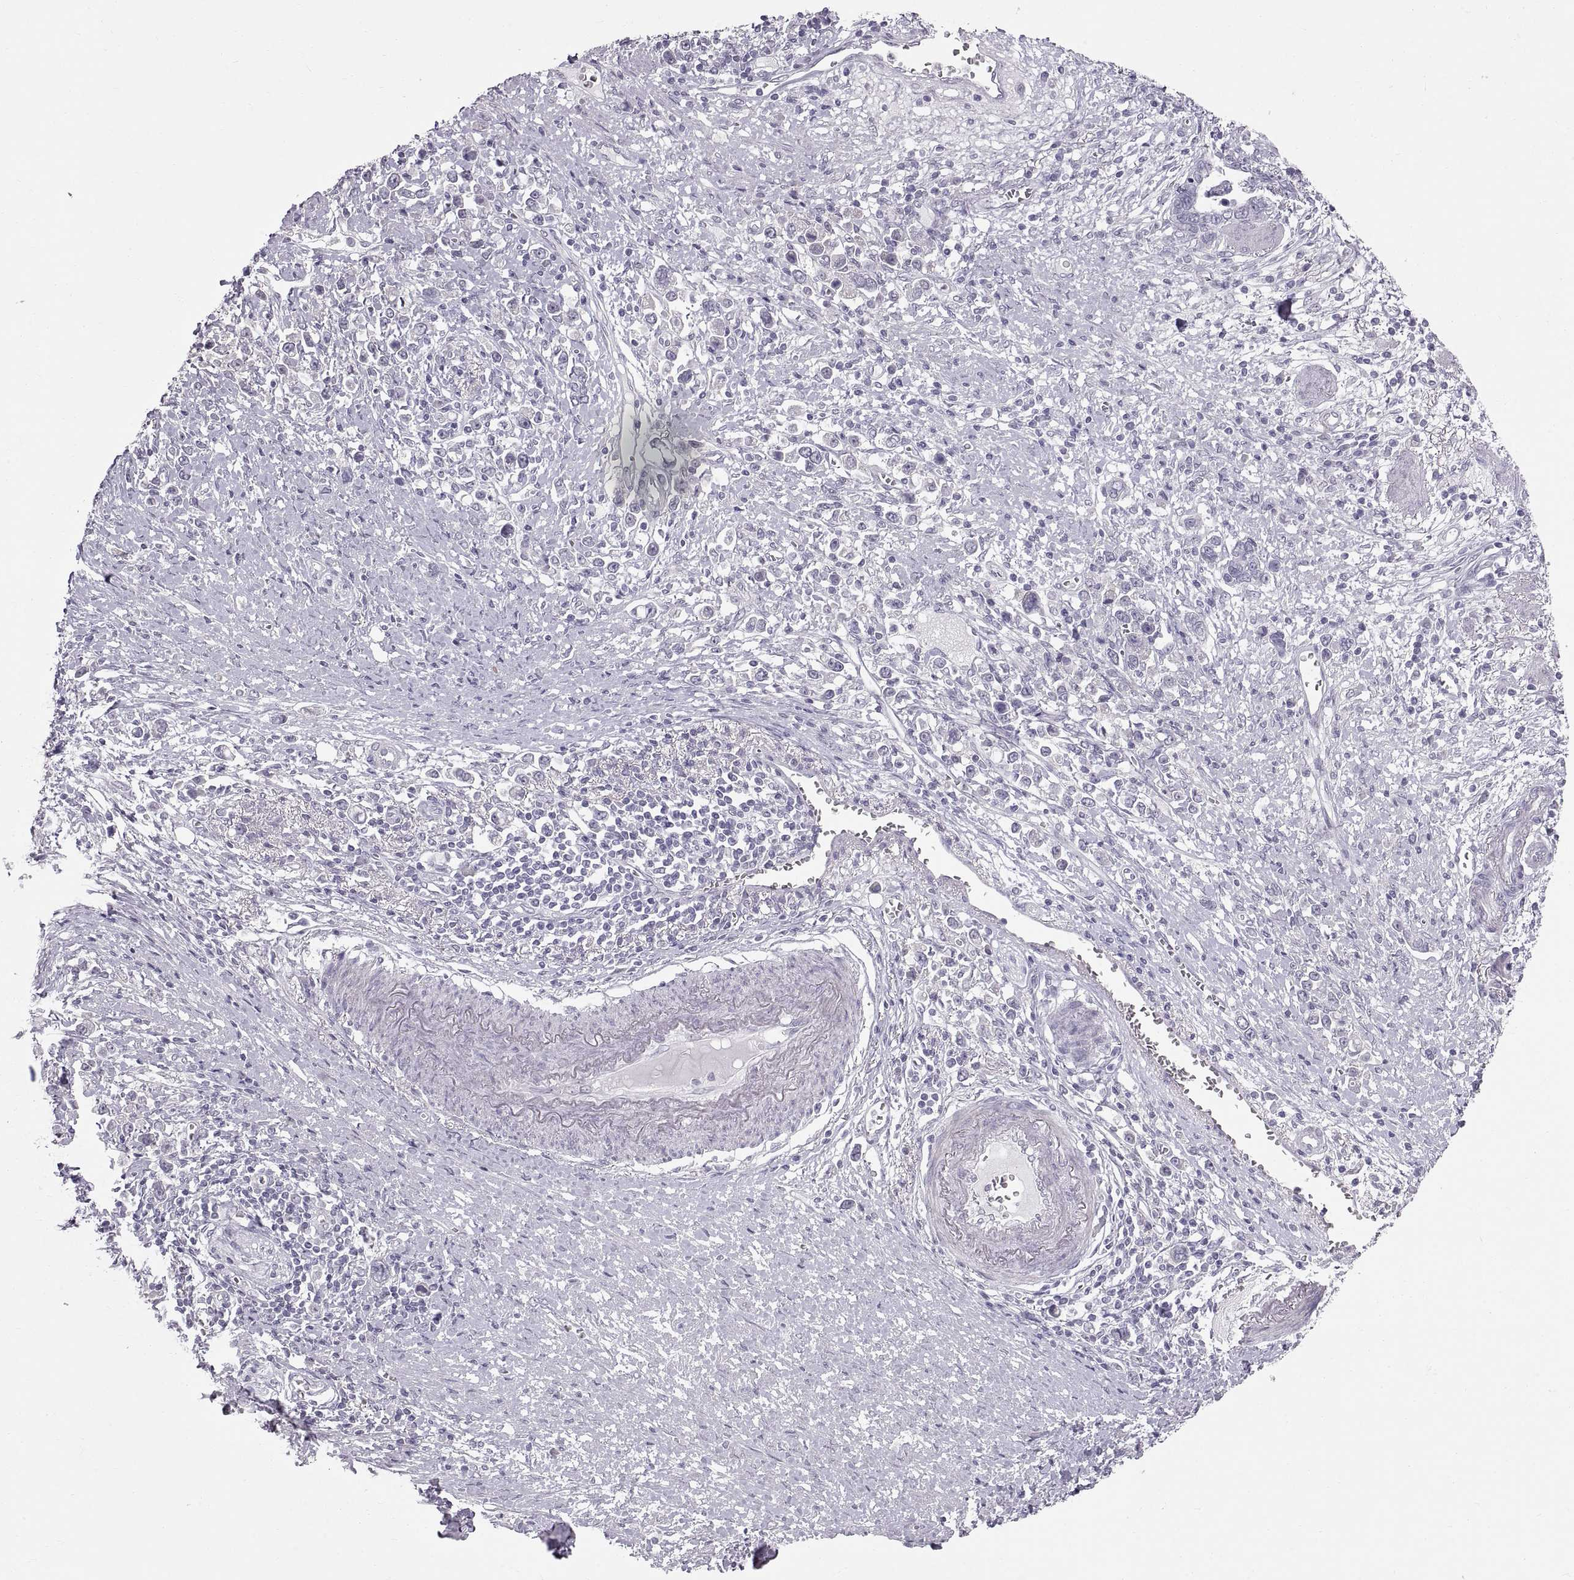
{"staining": {"intensity": "negative", "quantity": "none", "location": "none"}, "tissue": "stomach cancer", "cell_type": "Tumor cells", "image_type": "cancer", "snomed": [{"axis": "morphology", "description": "Adenocarcinoma, NOS"}, {"axis": "topography", "description": "Stomach"}], "caption": "Immunohistochemistry photomicrograph of neoplastic tissue: human adenocarcinoma (stomach) stained with DAB displays no significant protein positivity in tumor cells.", "gene": "SPACDR", "patient": {"sex": "male", "age": 63}}